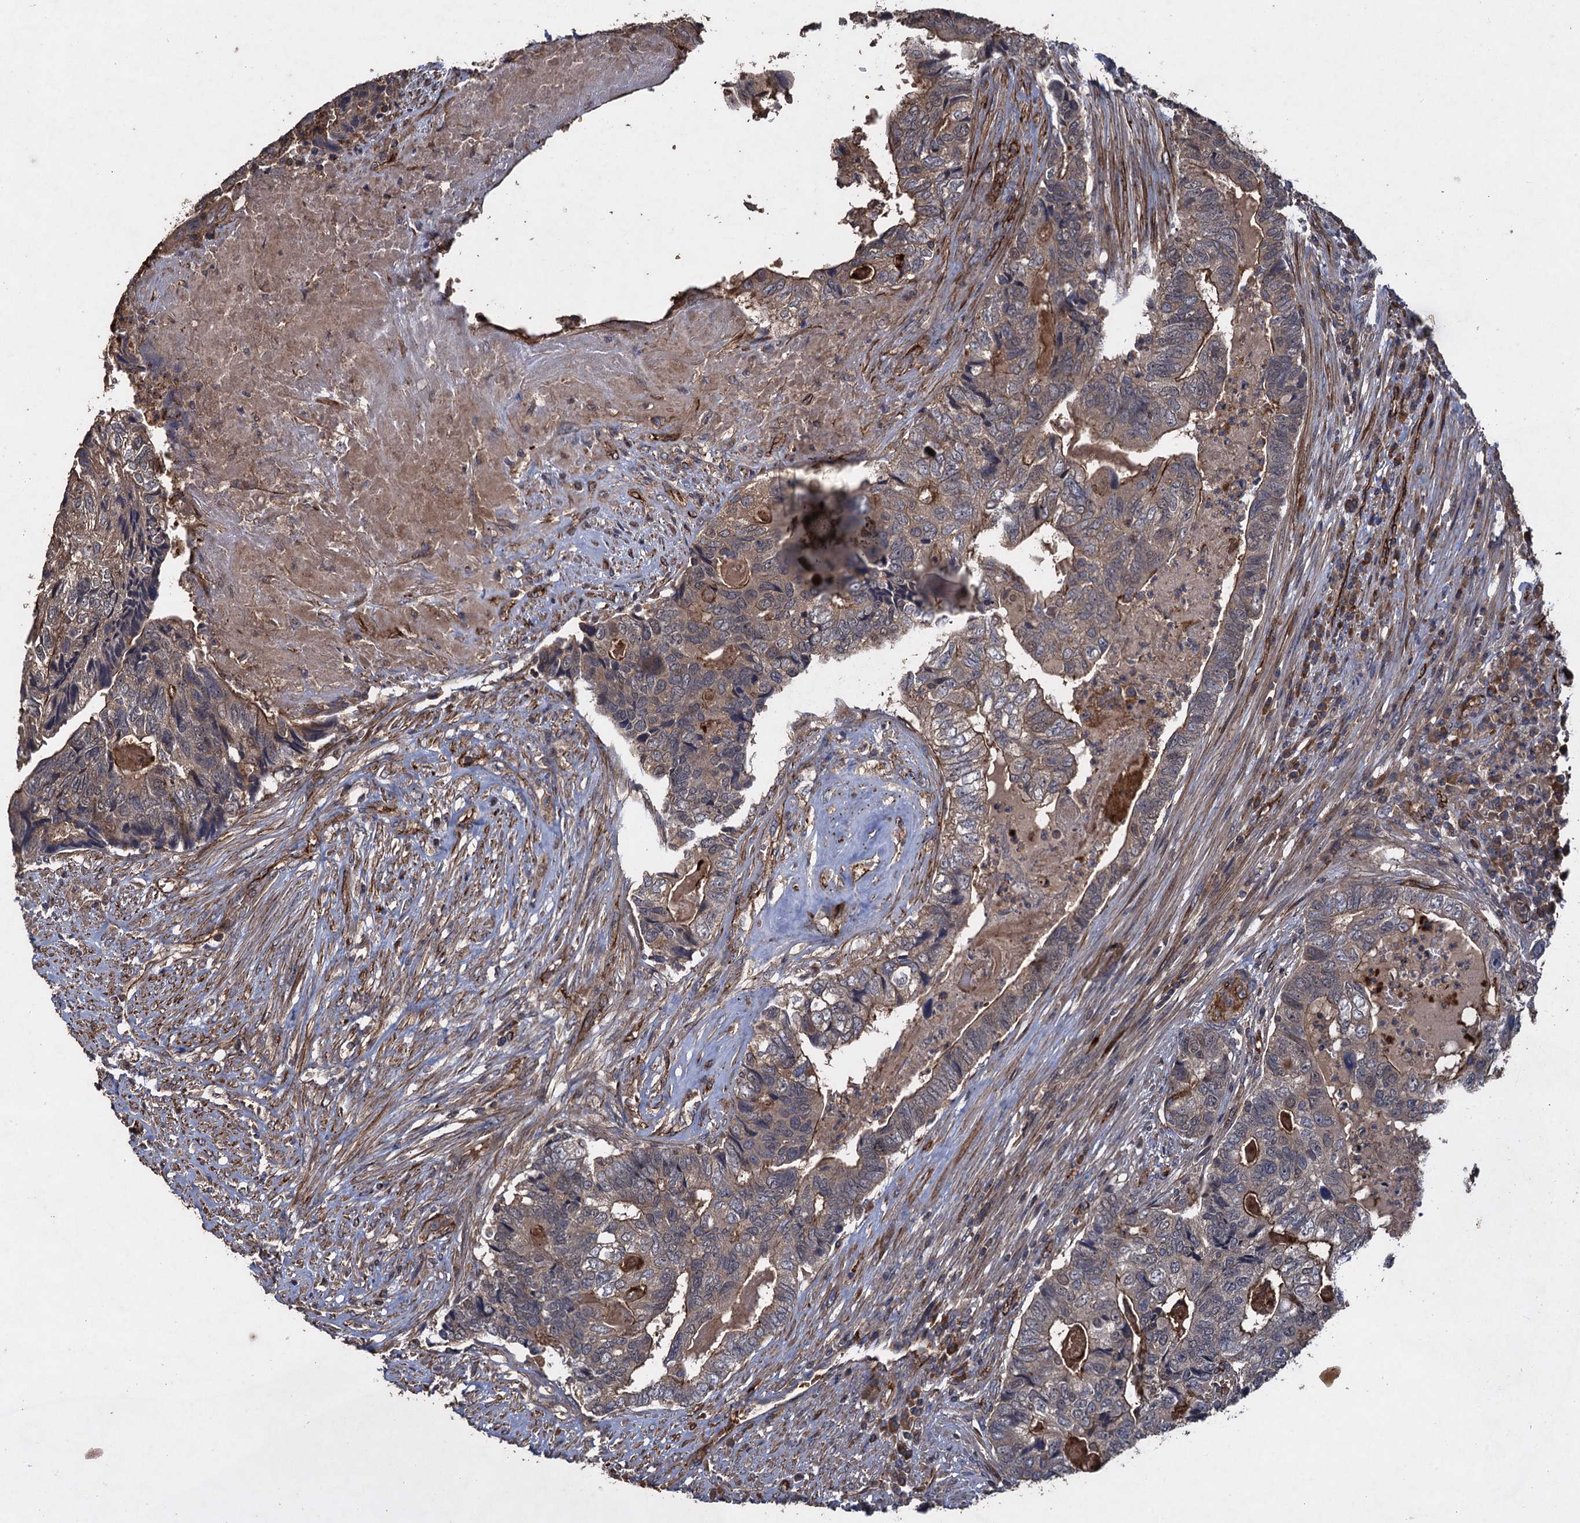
{"staining": {"intensity": "strong", "quantity": "25%-75%", "location": "cytoplasmic/membranous"}, "tissue": "colorectal cancer", "cell_type": "Tumor cells", "image_type": "cancer", "snomed": [{"axis": "morphology", "description": "Adenocarcinoma, NOS"}, {"axis": "topography", "description": "Colon"}], "caption": "Protein expression analysis of colorectal cancer (adenocarcinoma) displays strong cytoplasmic/membranous staining in about 25%-75% of tumor cells.", "gene": "TXNDC11", "patient": {"sex": "female", "age": 67}}